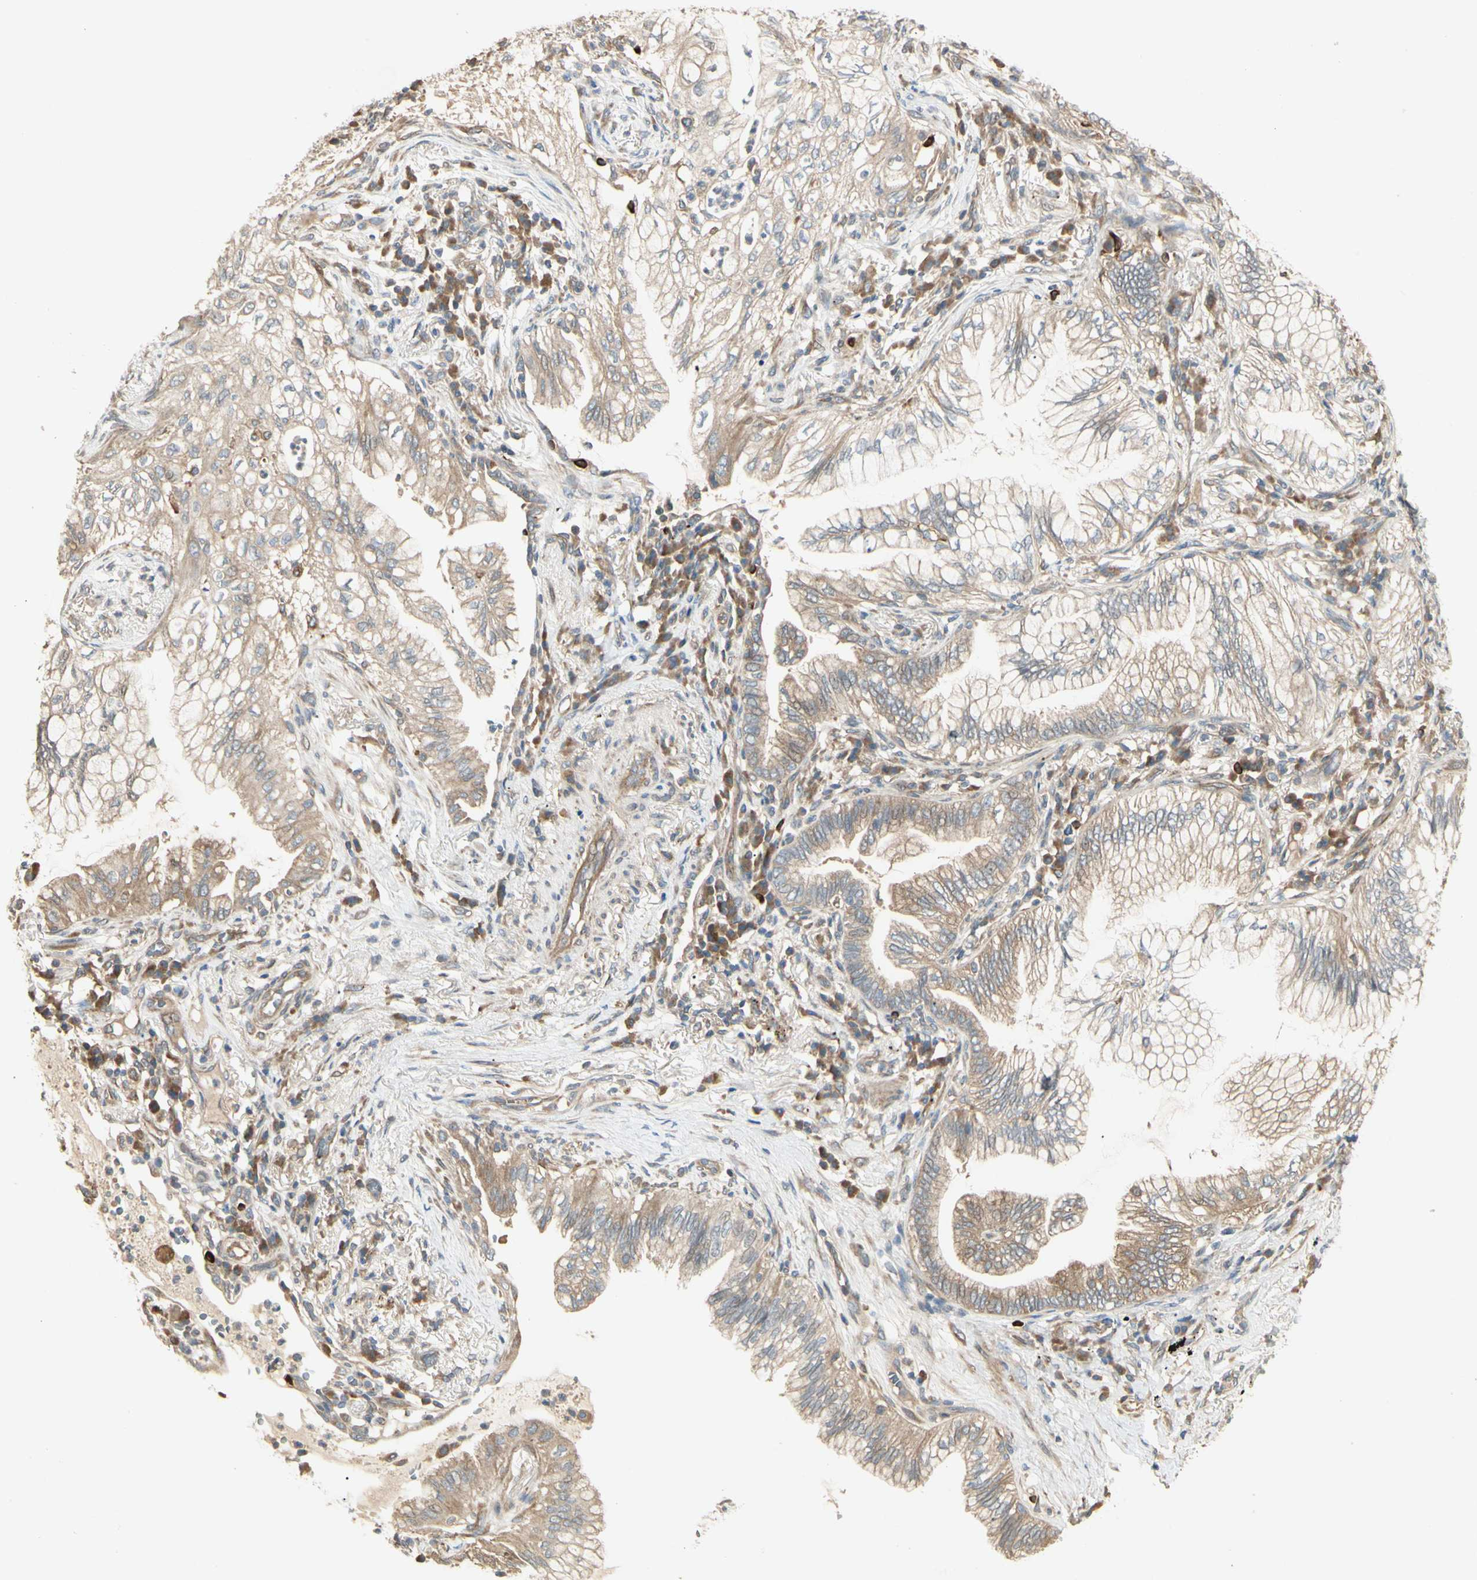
{"staining": {"intensity": "moderate", "quantity": ">75%", "location": "cytoplasmic/membranous"}, "tissue": "lung cancer", "cell_type": "Tumor cells", "image_type": "cancer", "snomed": [{"axis": "morphology", "description": "Adenocarcinoma, NOS"}, {"axis": "topography", "description": "Lung"}], "caption": "About >75% of tumor cells in human lung cancer reveal moderate cytoplasmic/membranous protein staining as visualized by brown immunohistochemical staining.", "gene": "IRAG1", "patient": {"sex": "female", "age": 70}}